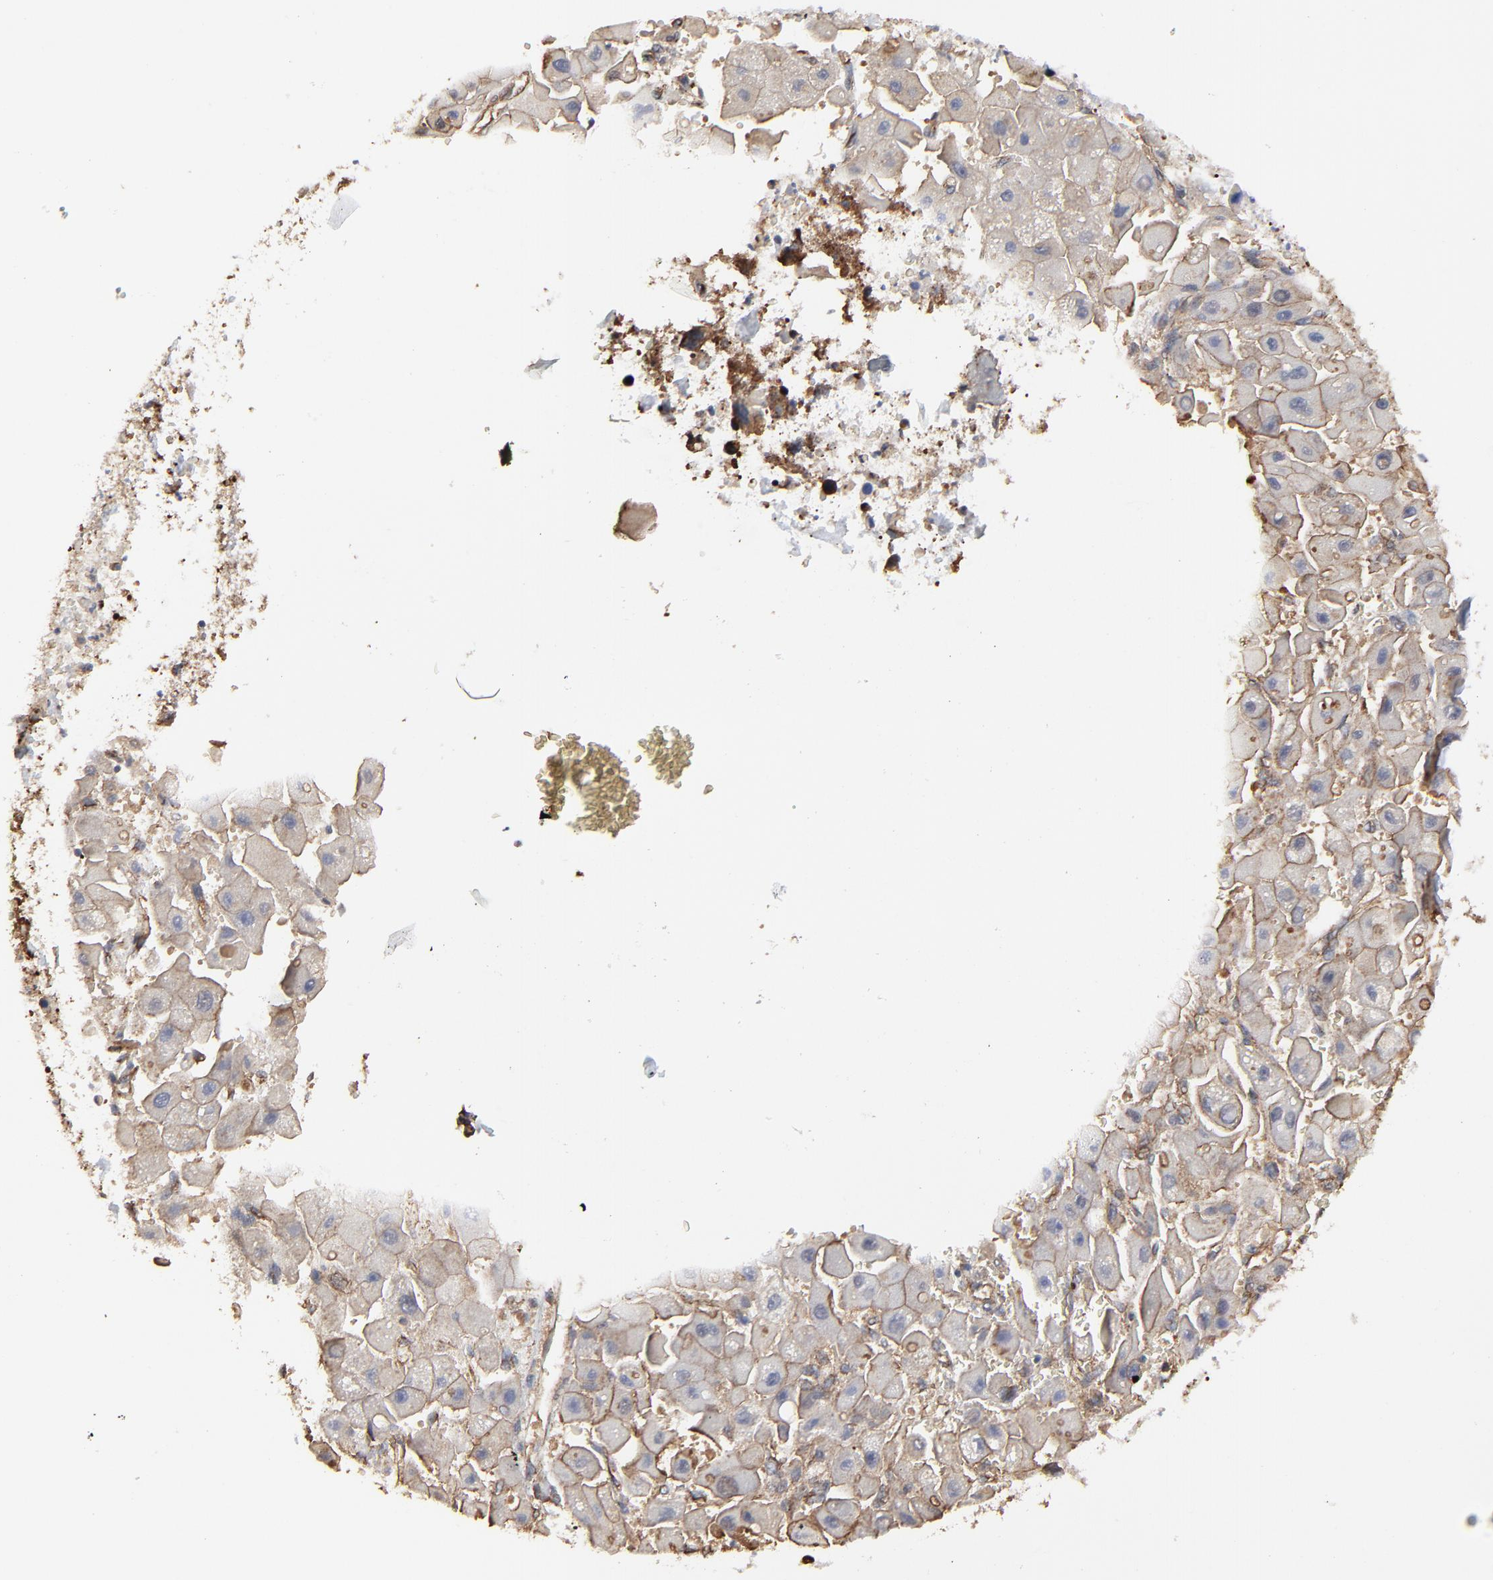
{"staining": {"intensity": "moderate", "quantity": ">75%", "location": "cytoplasmic/membranous"}, "tissue": "liver cancer", "cell_type": "Tumor cells", "image_type": "cancer", "snomed": [{"axis": "morphology", "description": "Carcinoma, Hepatocellular, NOS"}, {"axis": "topography", "description": "Liver"}], "caption": "High-power microscopy captured an immunohistochemistry photomicrograph of hepatocellular carcinoma (liver), revealing moderate cytoplasmic/membranous staining in approximately >75% of tumor cells.", "gene": "ARMT1", "patient": {"sex": "male", "age": 24}}